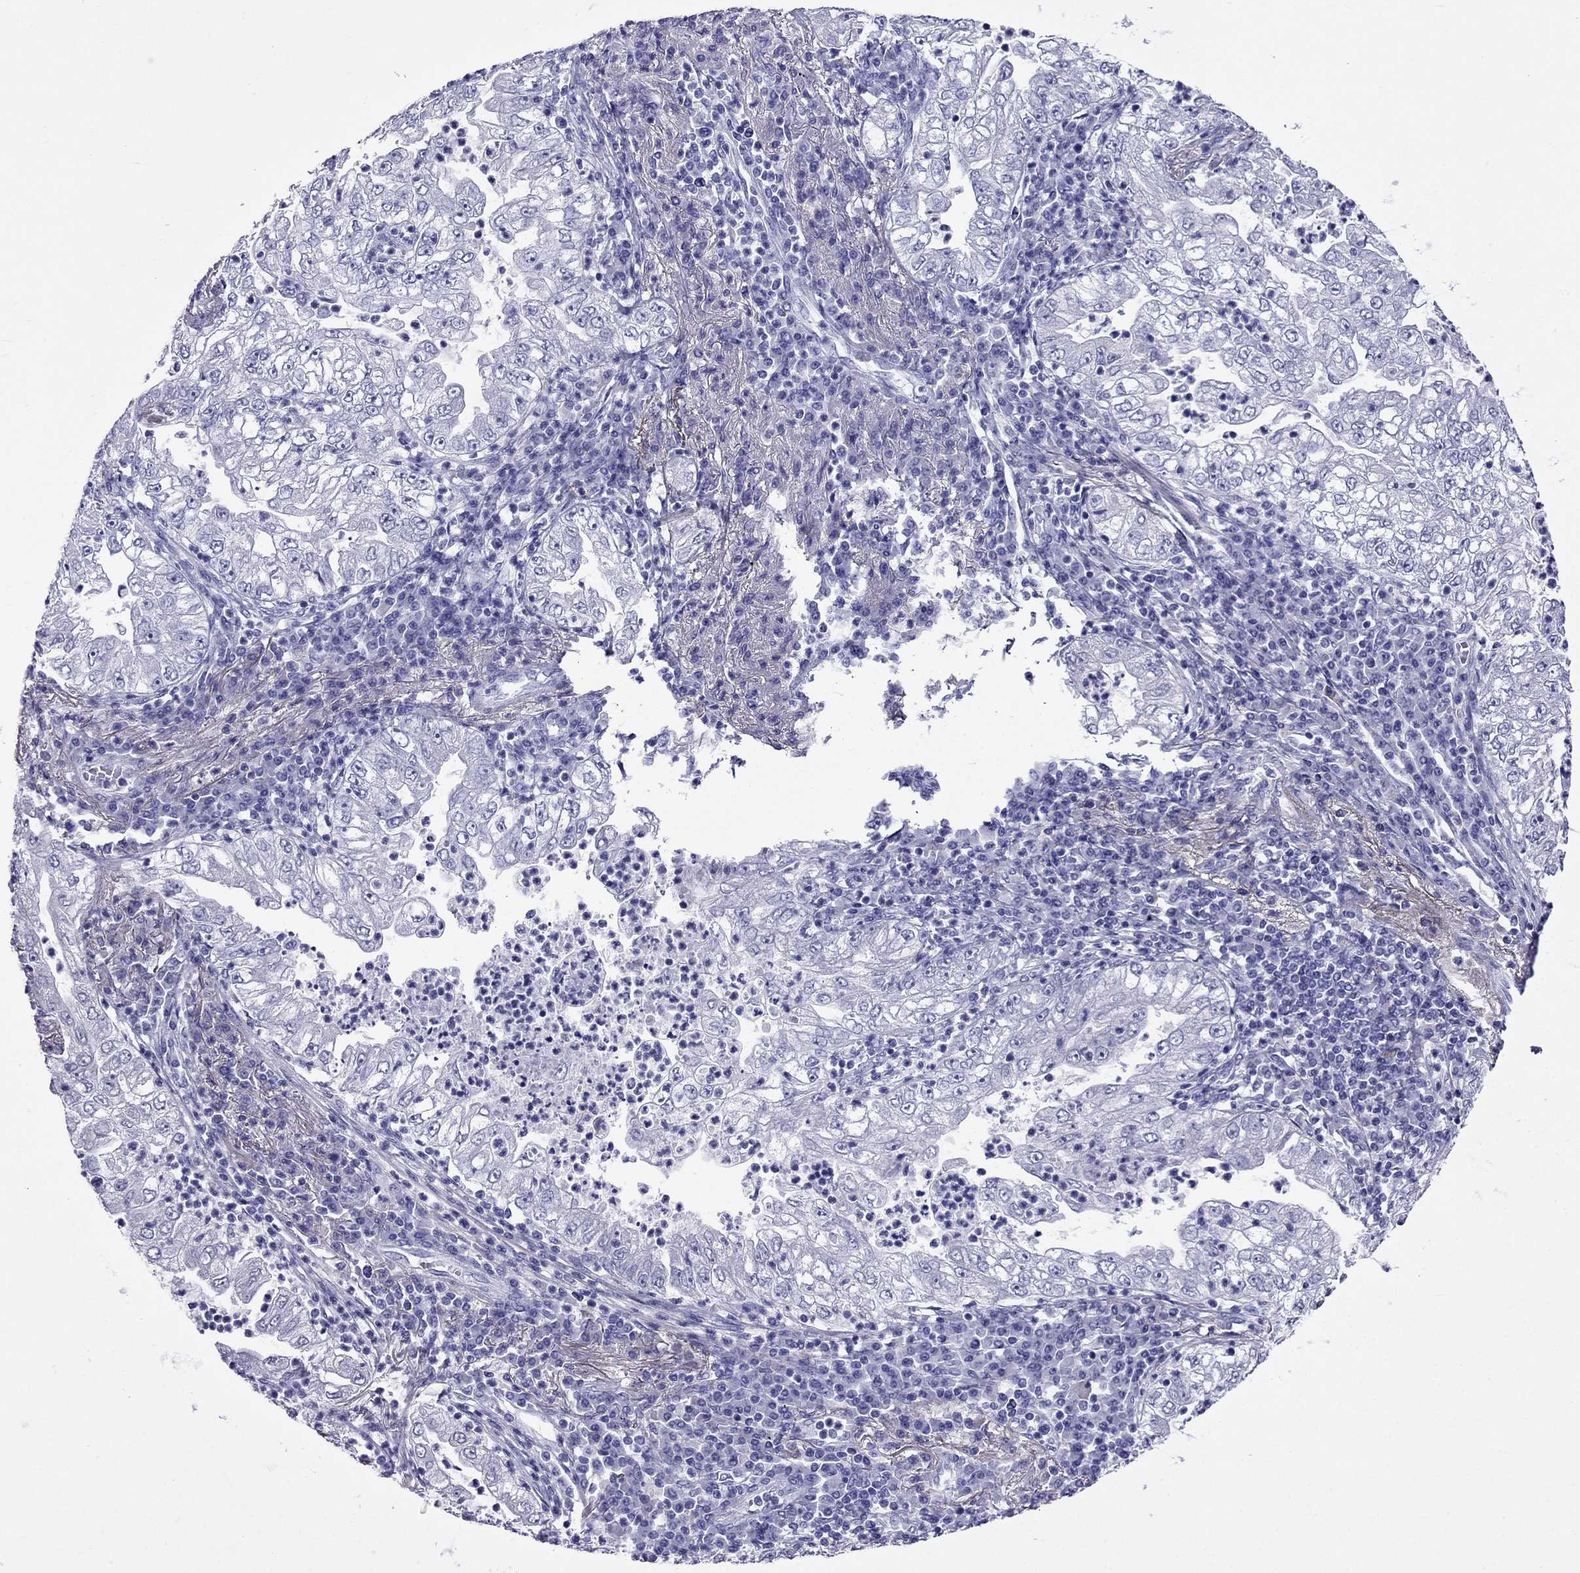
{"staining": {"intensity": "negative", "quantity": "none", "location": "none"}, "tissue": "lung cancer", "cell_type": "Tumor cells", "image_type": "cancer", "snomed": [{"axis": "morphology", "description": "Adenocarcinoma, NOS"}, {"axis": "topography", "description": "Lung"}], "caption": "Human lung cancer stained for a protein using immunohistochemistry shows no staining in tumor cells.", "gene": "ARR3", "patient": {"sex": "female", "age": 73}}